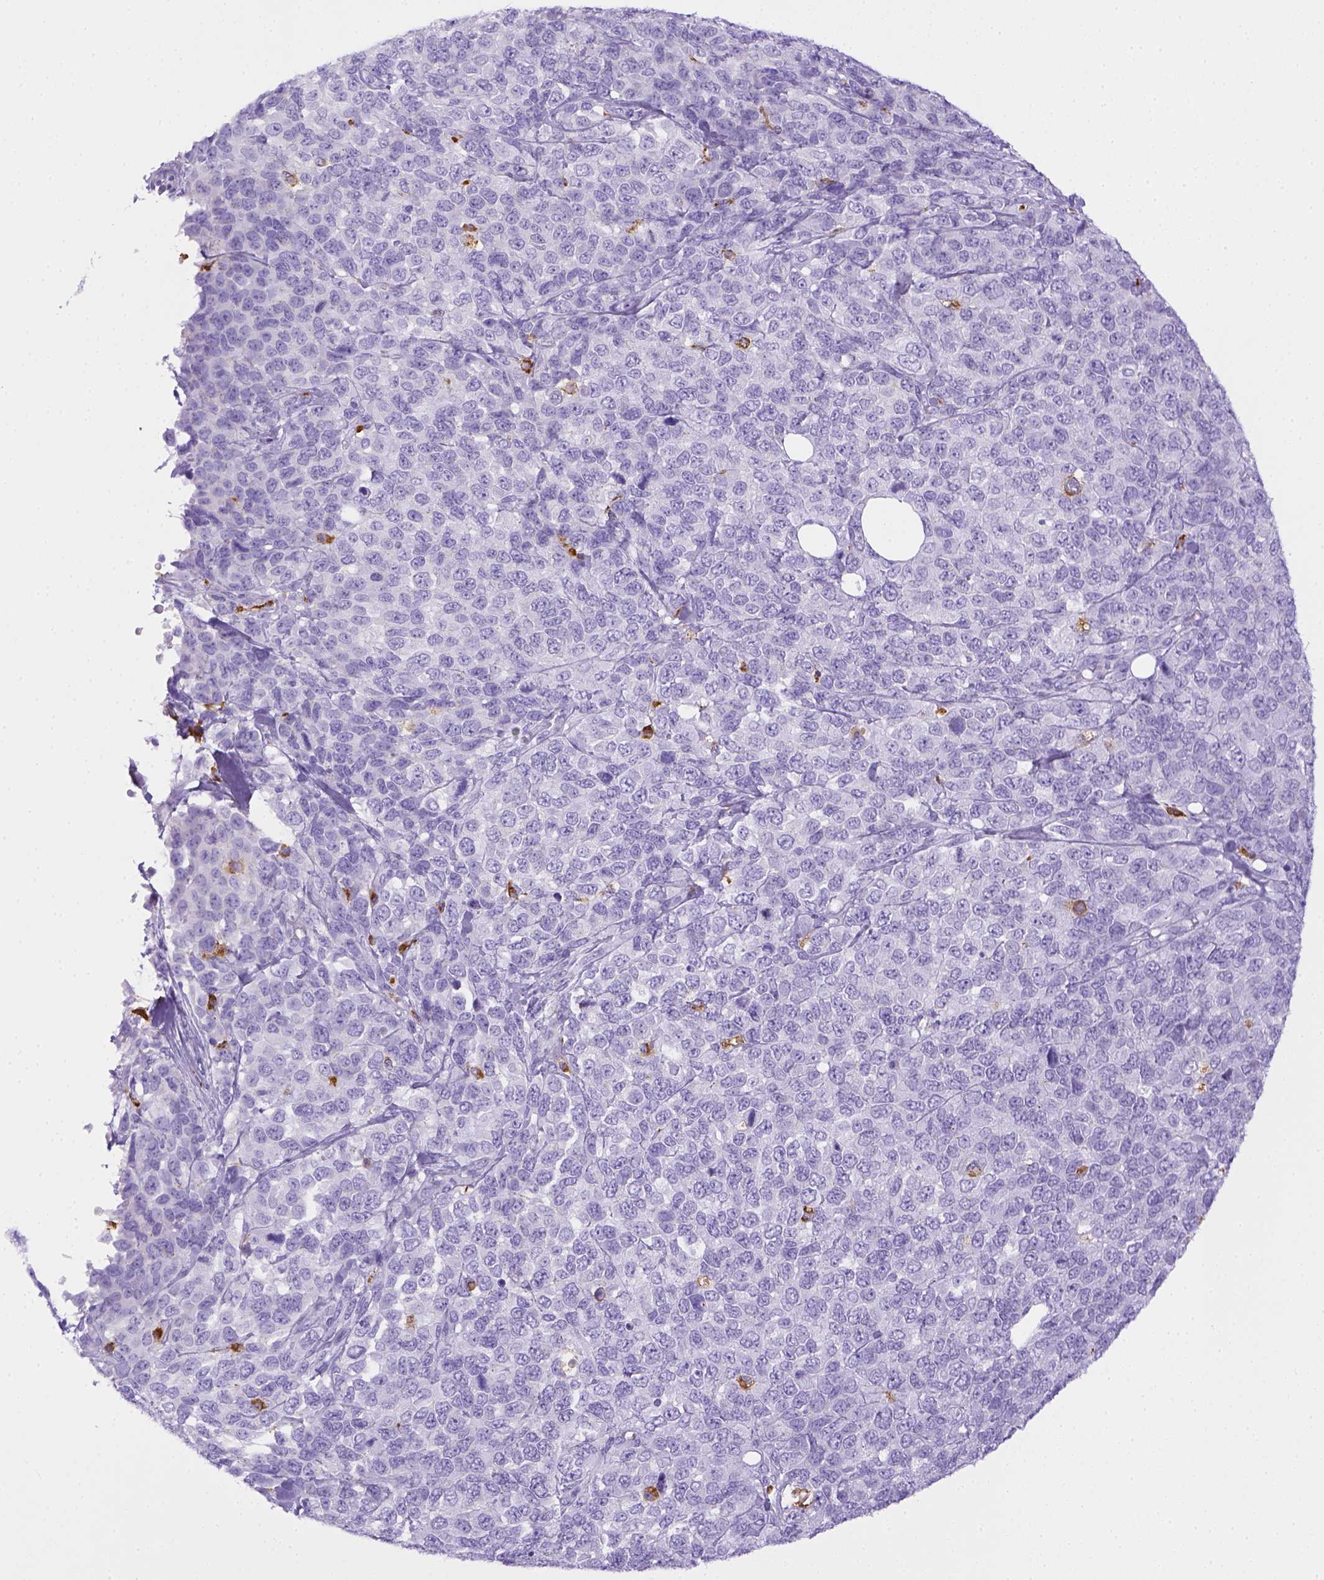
{"staining": {"intensity": "negative", "quantity": "none", "location": "none"}, "tissue": "melanoma", "cell_type": "Tumor cells", "image_type": "cancer", "snomed": [{"axis": "morphology", "description": "Malignant melanoma, Metastatic site"}, {"axis": "topography", "description": "Skin"}], "caption": "IHC of human malignant melanoma (metastatic site) reveals no staining in tumor cells.", "gene": "CD68", "patient": {"sex": "male", "age": 84}}